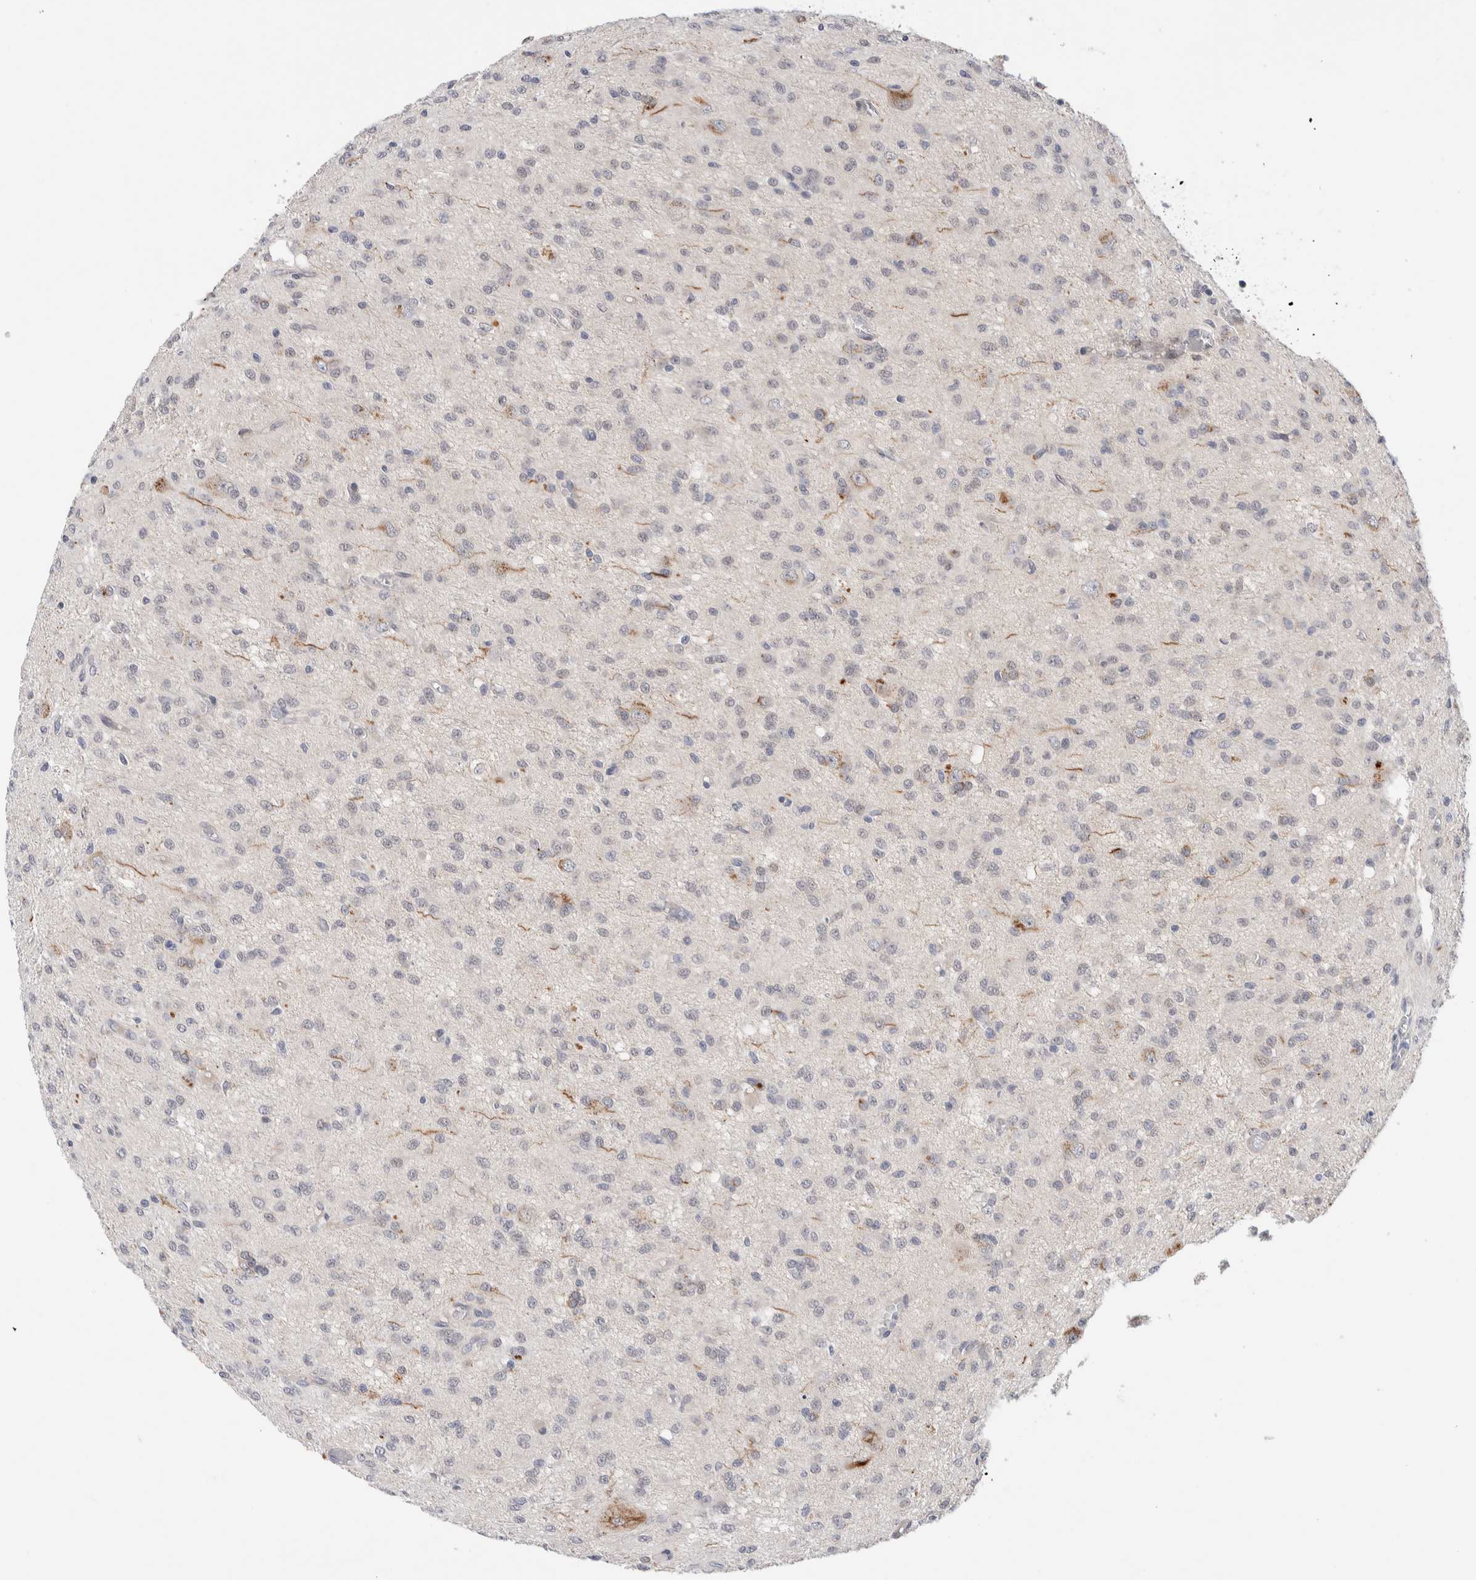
{"staining": {"intensity": "negative", "quantity": "none", "location": "none"}, "tissue": "glioma", "cell_type": "Tumor cells", "image_type": "cancer", "snomed": [{"axis": "morphology", "description": "Glioma, malignant, High grade"}, {"axis": "topography", "description": "Brain"}], "caption": "An immunohistochemistry histopathology image of malignant glioma (high-grade) is shown. There is no staining in tumor cells of malignant glioma (high-grade).", "gene": "DNAJB6", "patient": {"sex": "female", "age": 59}}